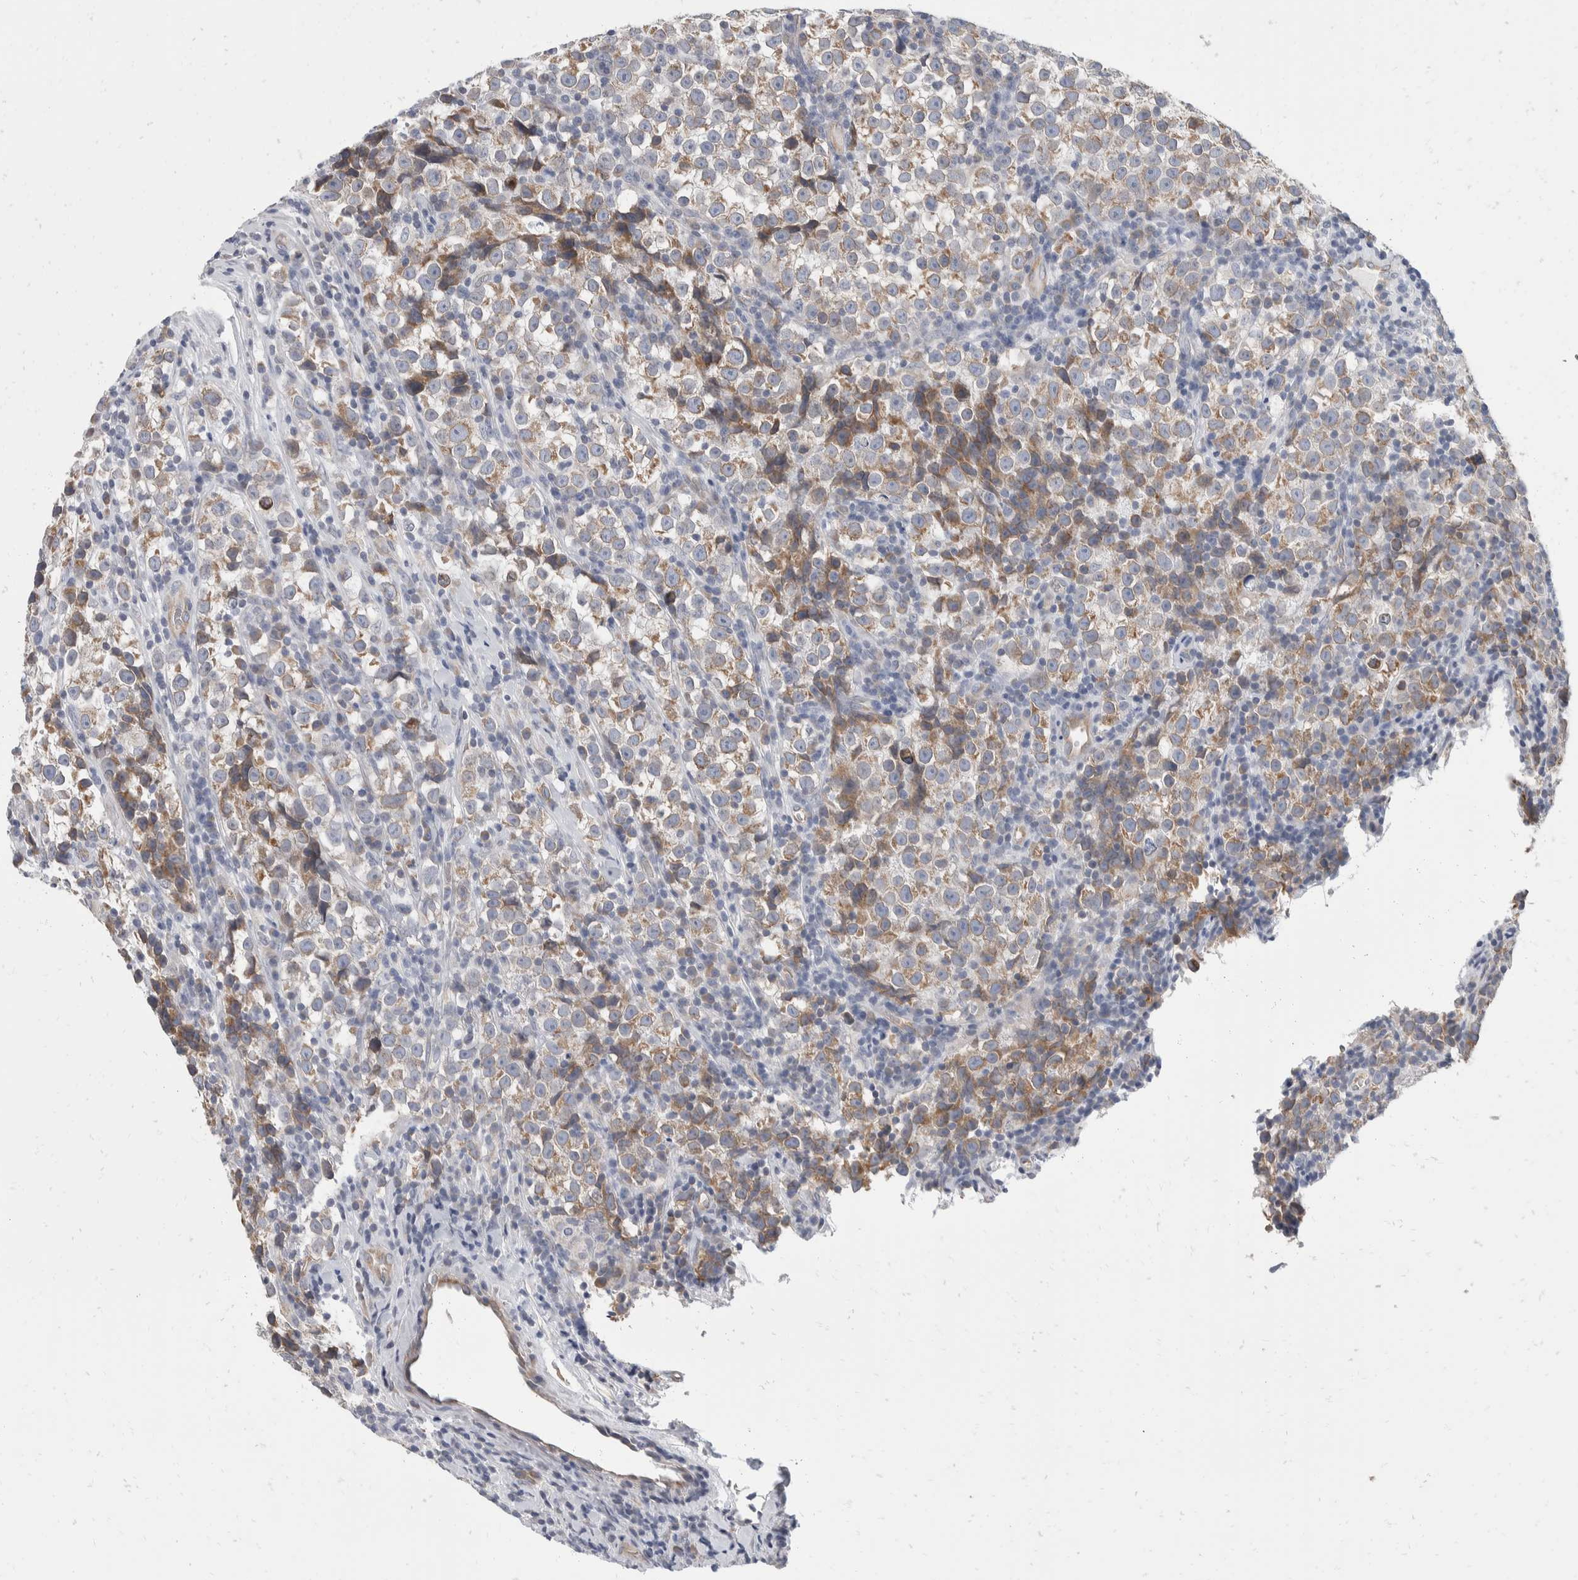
{"staining": {"intensity": "moderate", "quantity": "25%-75%", "location": "cytoplasmic/membranous"}, "tissue": "testis cancer", "cell_type": "Tumor cells", "image_type": "cancer", "snomed": [{"axis": "morphology", "description": "Normal tissue, NOS"}, {"axis": "morphology", "description": "Seminoma, NOS"}, {"axis": "topography", "description": "Testis"}], "caption": "The image exhibits staining of testis seminoma, revealing moderate cytoplasmic/membranous protein staining (brown color) within tumor cells. The protein of interest is stained brown, and the nuclei are stained in blue (DAB IHC with brightfield microscopy, high magnification).", "gene": "TMEM245", "patient": {"sex": "male", "age": 43}}